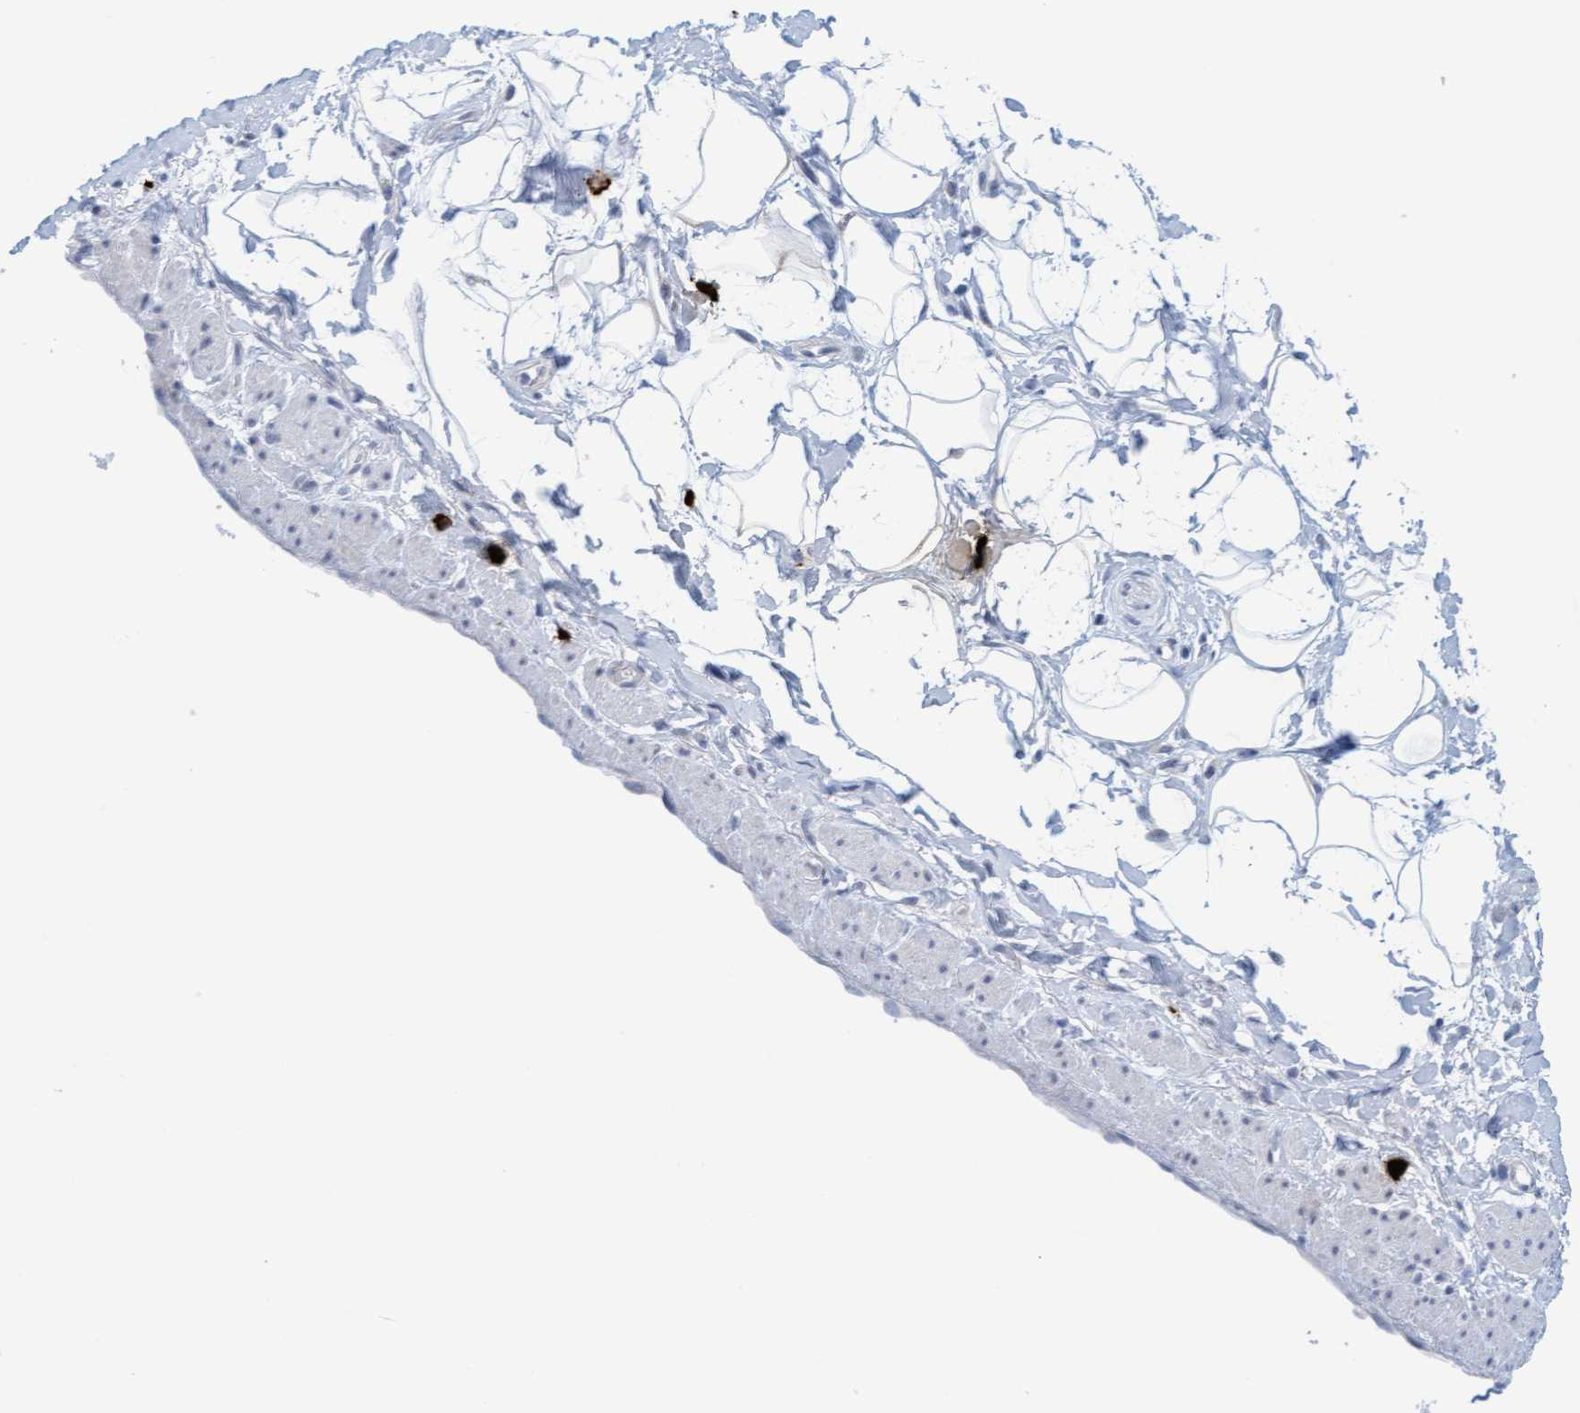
{"staining": {"intensity": "negative", "quantity": "none", "location": "none"}, "tissue": "adipose tissue", "cell_type": "Adipocytes", "image_type": "normal", "snomed": [{"axis": "morphology", "description": "Normal tissue, NOS"}, {"axis": "topography", "description": "Soft tissue"}], "caption": "This is an immunohistochemistry image of benign adipose tissue. There is no staining in adipocytes.", "gene": "CPA3", "patient": {"sex": "male", "age": 72}}